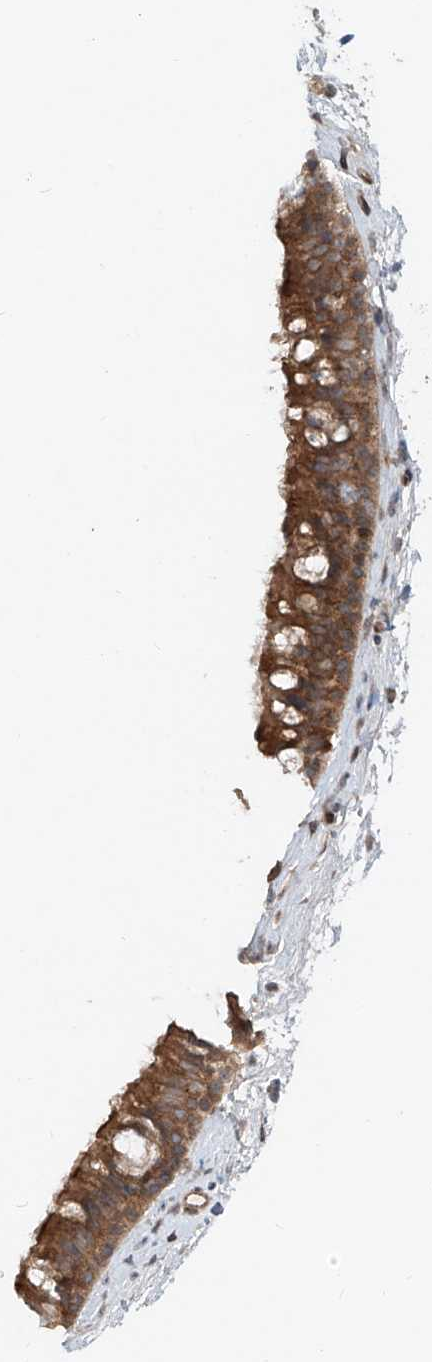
{"staining": {"intensity": "moderate", "quantity": ">75%", "location": "cytoplasmic/membranous"}, "tissue": "nasopharynx", "cell_type": "Respiratory epithelial cells", "image_type": "normal", "snomed": [{"axis": "morphology", "description": "Normal tissue, NOS"}, {"axis": "topography", "description": "Nasopharynx"}], "caption": "Brown immunohistochemical staining in normal human nasopharynx shows moderate cytoplasmic/membranous positivity in about >75% of respiratory epithelial cells. (DAB IHC with brightfield microscopy, high magnification).", "gene": "SASH1", "patient": {"sex": "male", "age": 64}}